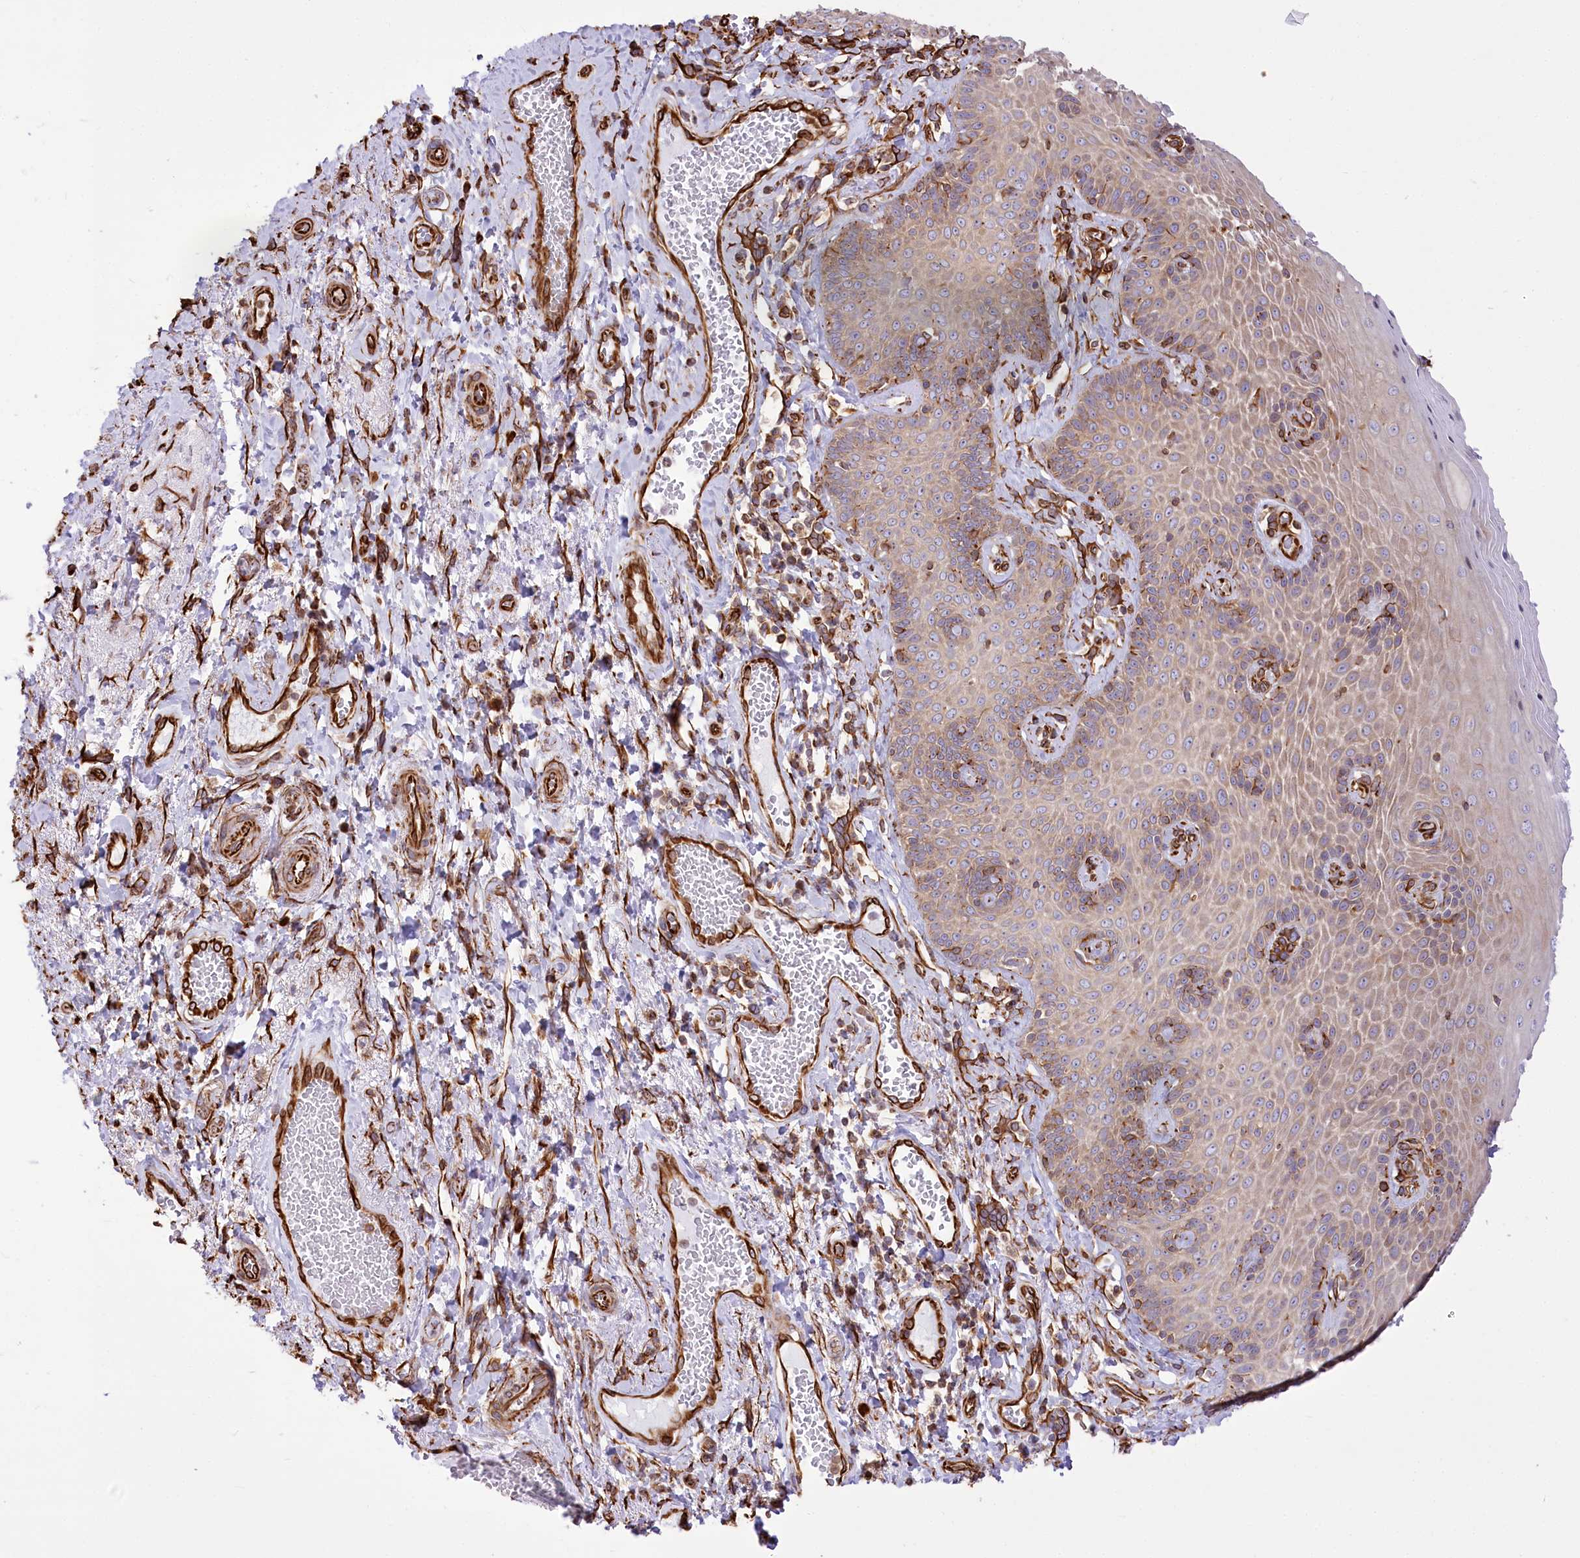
{"staining": {"intensity": "moderate", "quantity": "25%-75%", "location": "cytoplasmic/membranous"}, "tissue": "skin", "cell_type": "Epidermal cells", "image_type": "normal", "snomed": [{"axis": "morphology", "description": "Normal tissue, NOS"}, {"axis": "topography", "description": "Anal"}], "caption": "Unremarkable skin shows moderate cytoplasmic/membranous positivity in approximately 25%-75% of epidermal cells.", "gene": "TTC1", "patient": {"sex": "male", "age": 69}}